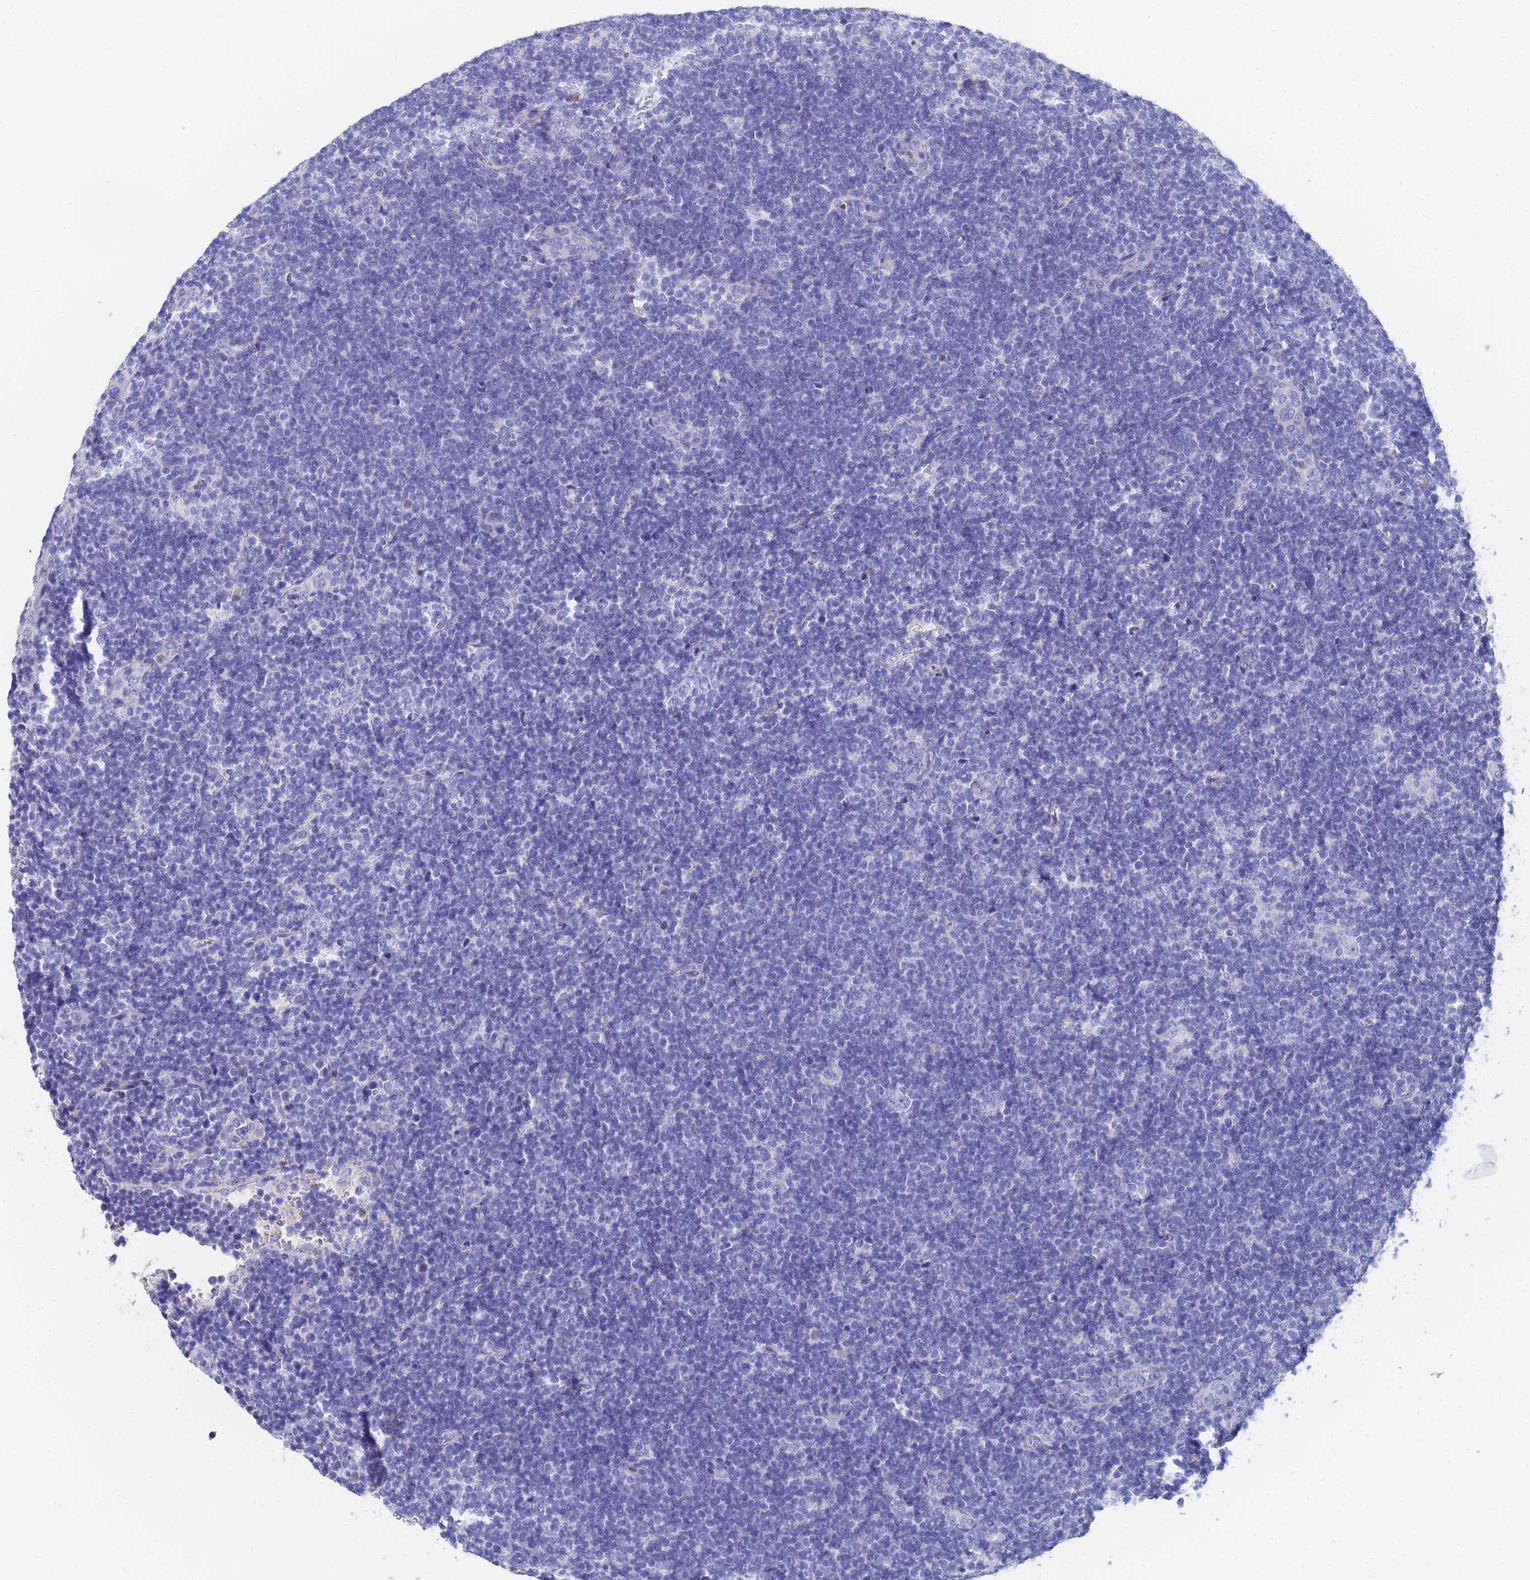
{"staining": {"intensity": "negative", "quantity": "none", "location": "none"}, "tissue": "lymphoma", "cell_type": "Tumor cells", "image_type": "cancer", "snomed": [{"axis": "morphology", "description": "Hodgkin's disease, NOS"}, {"axis": "topography", "description": "Lymph node"}], "caption": "The immunohistochemistry photomicrograph has no significant expression in tumor cells of lymphoma tissue.", "gene": "LBX2", "patient": {"sex": "female", "age": 57}}